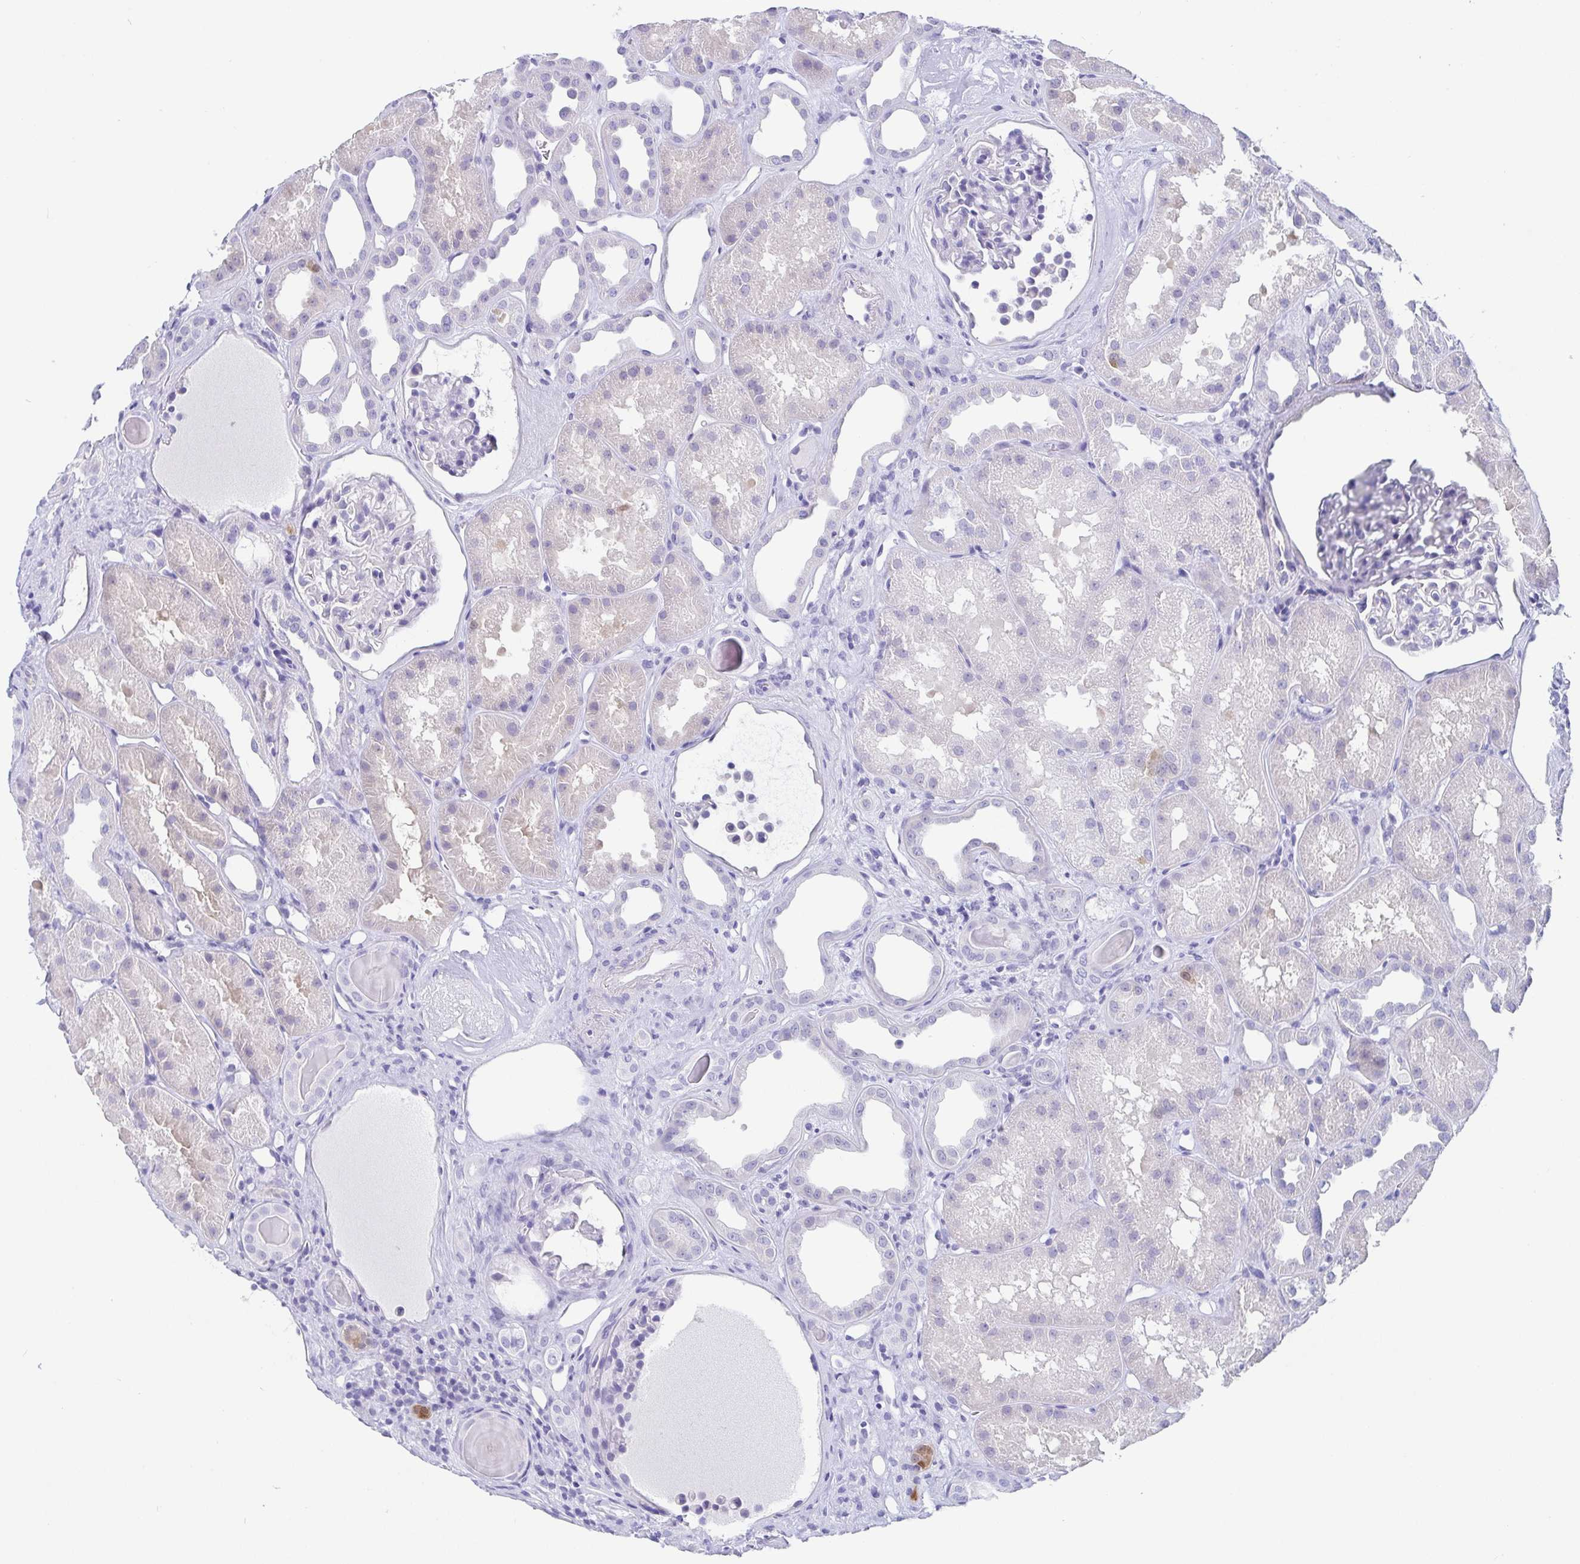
{"staining": {"intensity": "negative", "quantity": "none", "location": "none"}, "tissue": "kidney", "cell_type": "Cells in glomeruli", "image_type": "normal", "snomed": [{"axis": "morphology", "description": "Normal tissue, NOS"}, {"axis": "topography", "description": "Kidney"}], "caption": "Immunohistochemistry image of normal human kidney stained for a protein (brown), which exhibits no expression in cells in glomeruli. The staining is performed using DAB (3,3'-diaminobenzidine) brown chromogen with nuclei counter-stained in using hematoxylin.", "gene": "SCGN", "patient": {"sex": "male", "age": 61}}